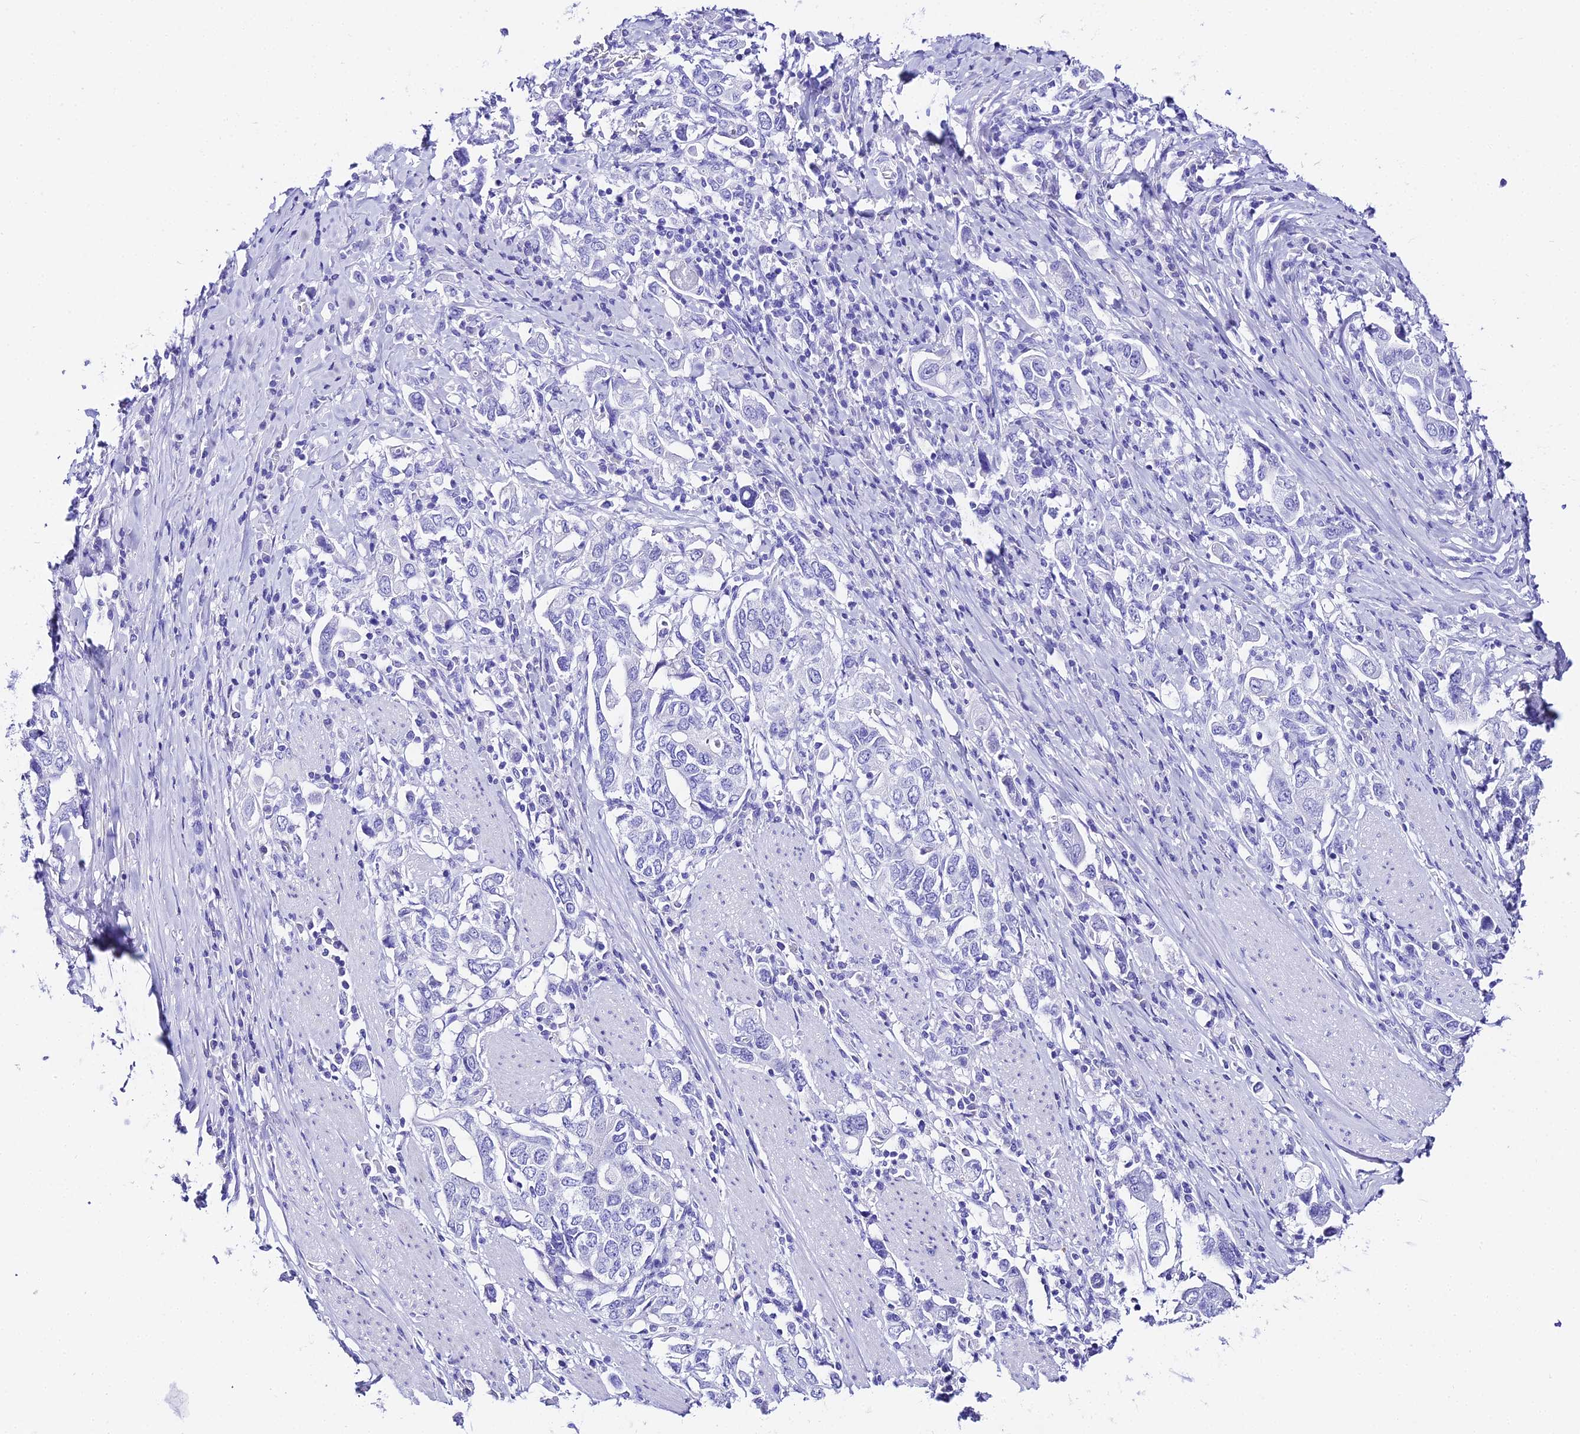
{"staining": {"intensity": "negative", "quantity": "none", "location": "none"}, "tissue": "stomach cancer", "cell_type": "Tumor cells", "image_type": "cancer", "snomed": [{"axis": "morphology", "description": "Adenocarcinoma, NOS"}, {"axis": "topography", "description": "Stomach, upper"}, {"axis": "topography", "description": "Stomach"}], "caption": "Immunohistochemical staining of stomach adenocarcinoma demonstrates no significant staining in tumor cells.", "gene": "TRMT44", "patient": {"sex": "male", "age": 62}}